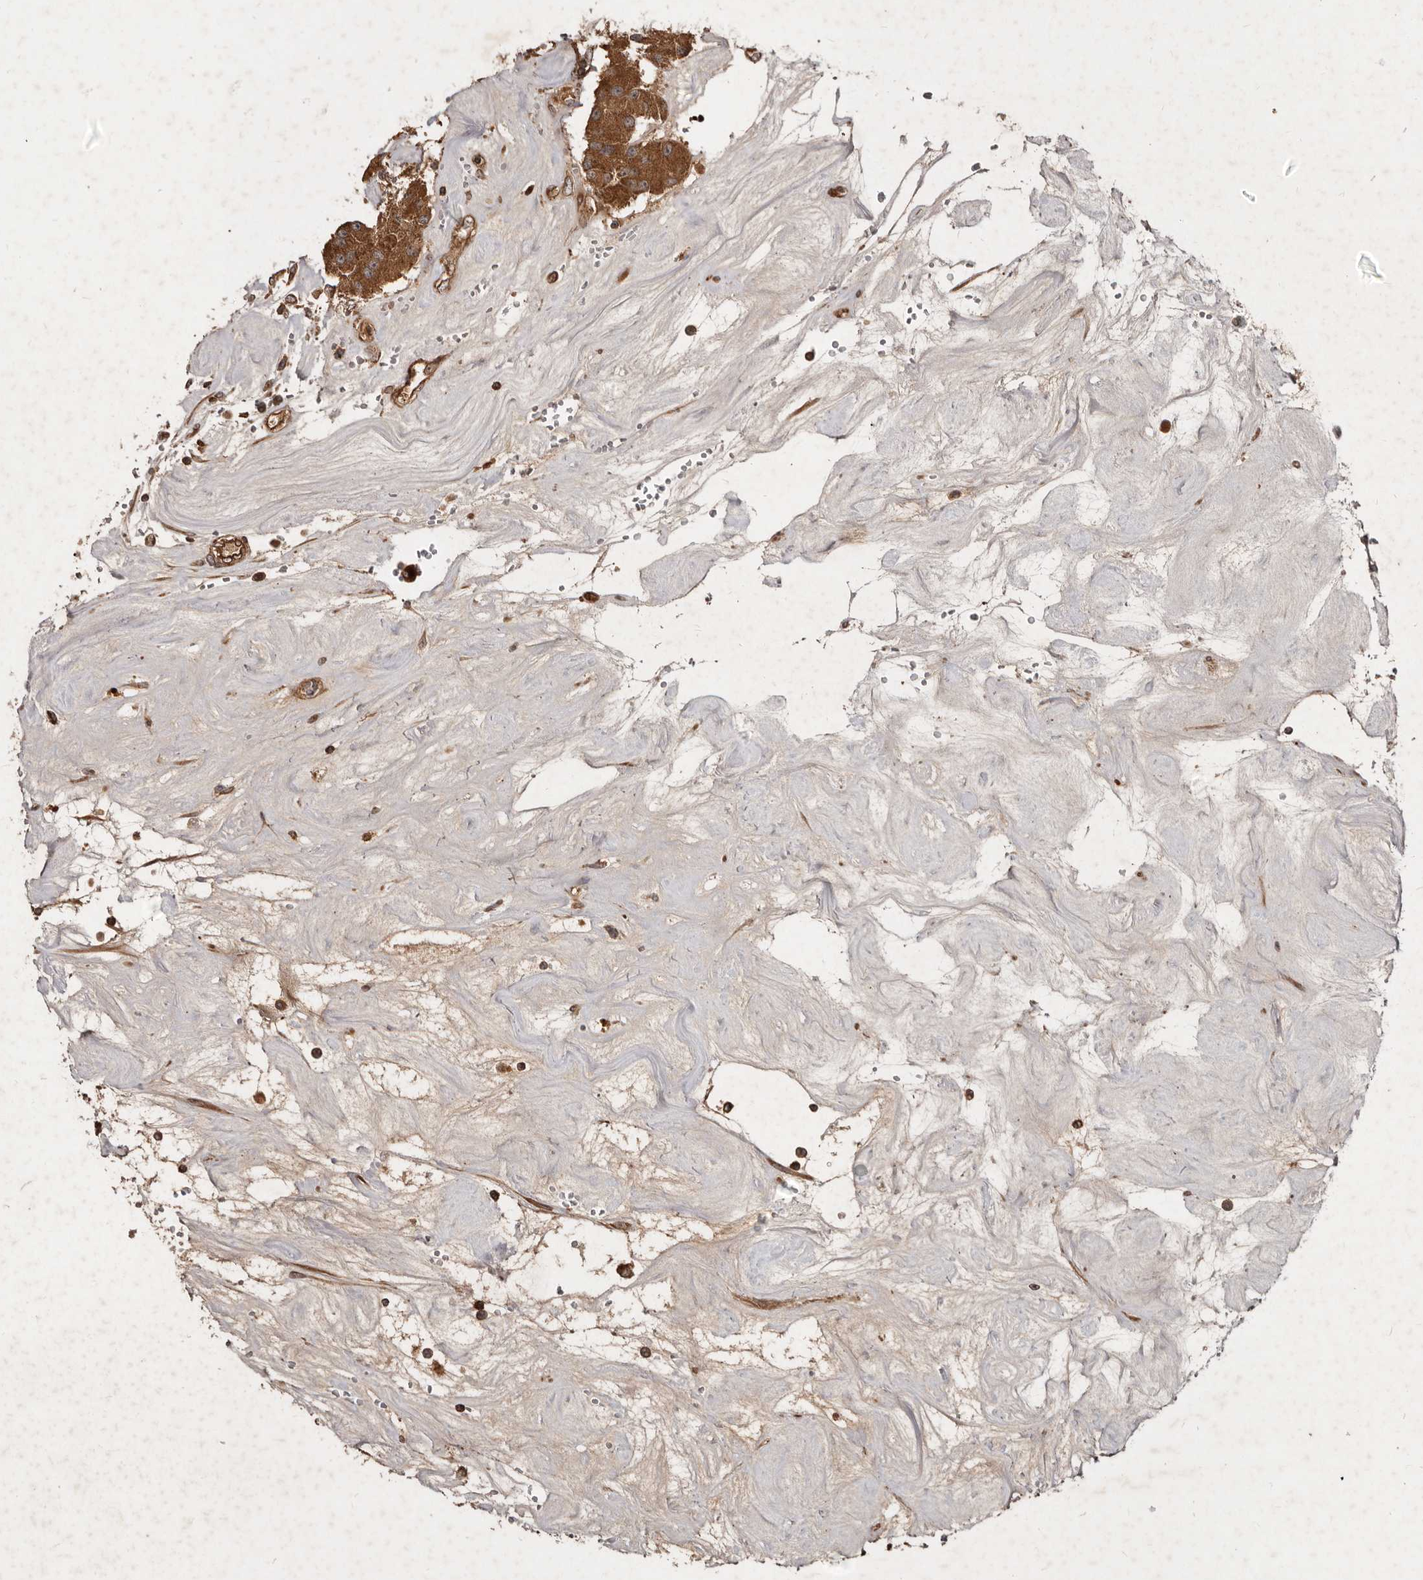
{"staining": {"intensity": "moderate", "quantity": ">75%", "location": "cytoplasmic/membranous"}, "tissue": "carcinoid", "cell_type": "Tumor cells", "image_type": "cancer", "snomed": [{"axis": "morphology", "description": "Carcinoid, malignant, NOS"}, {"axis": "topography", "description": "Pancreas"}], "caption": "A high-resolution histopathology image shows IHC staining of carcinoid (malignant), which demonstrates moderate cytoplasmic/membranous positivity in about >75% of tumor cells. (DAB IHC, brown staining for protein, blue staining for nuclei).", "gene": "STK36", "patient": {"sex": "male", "age": 41}}